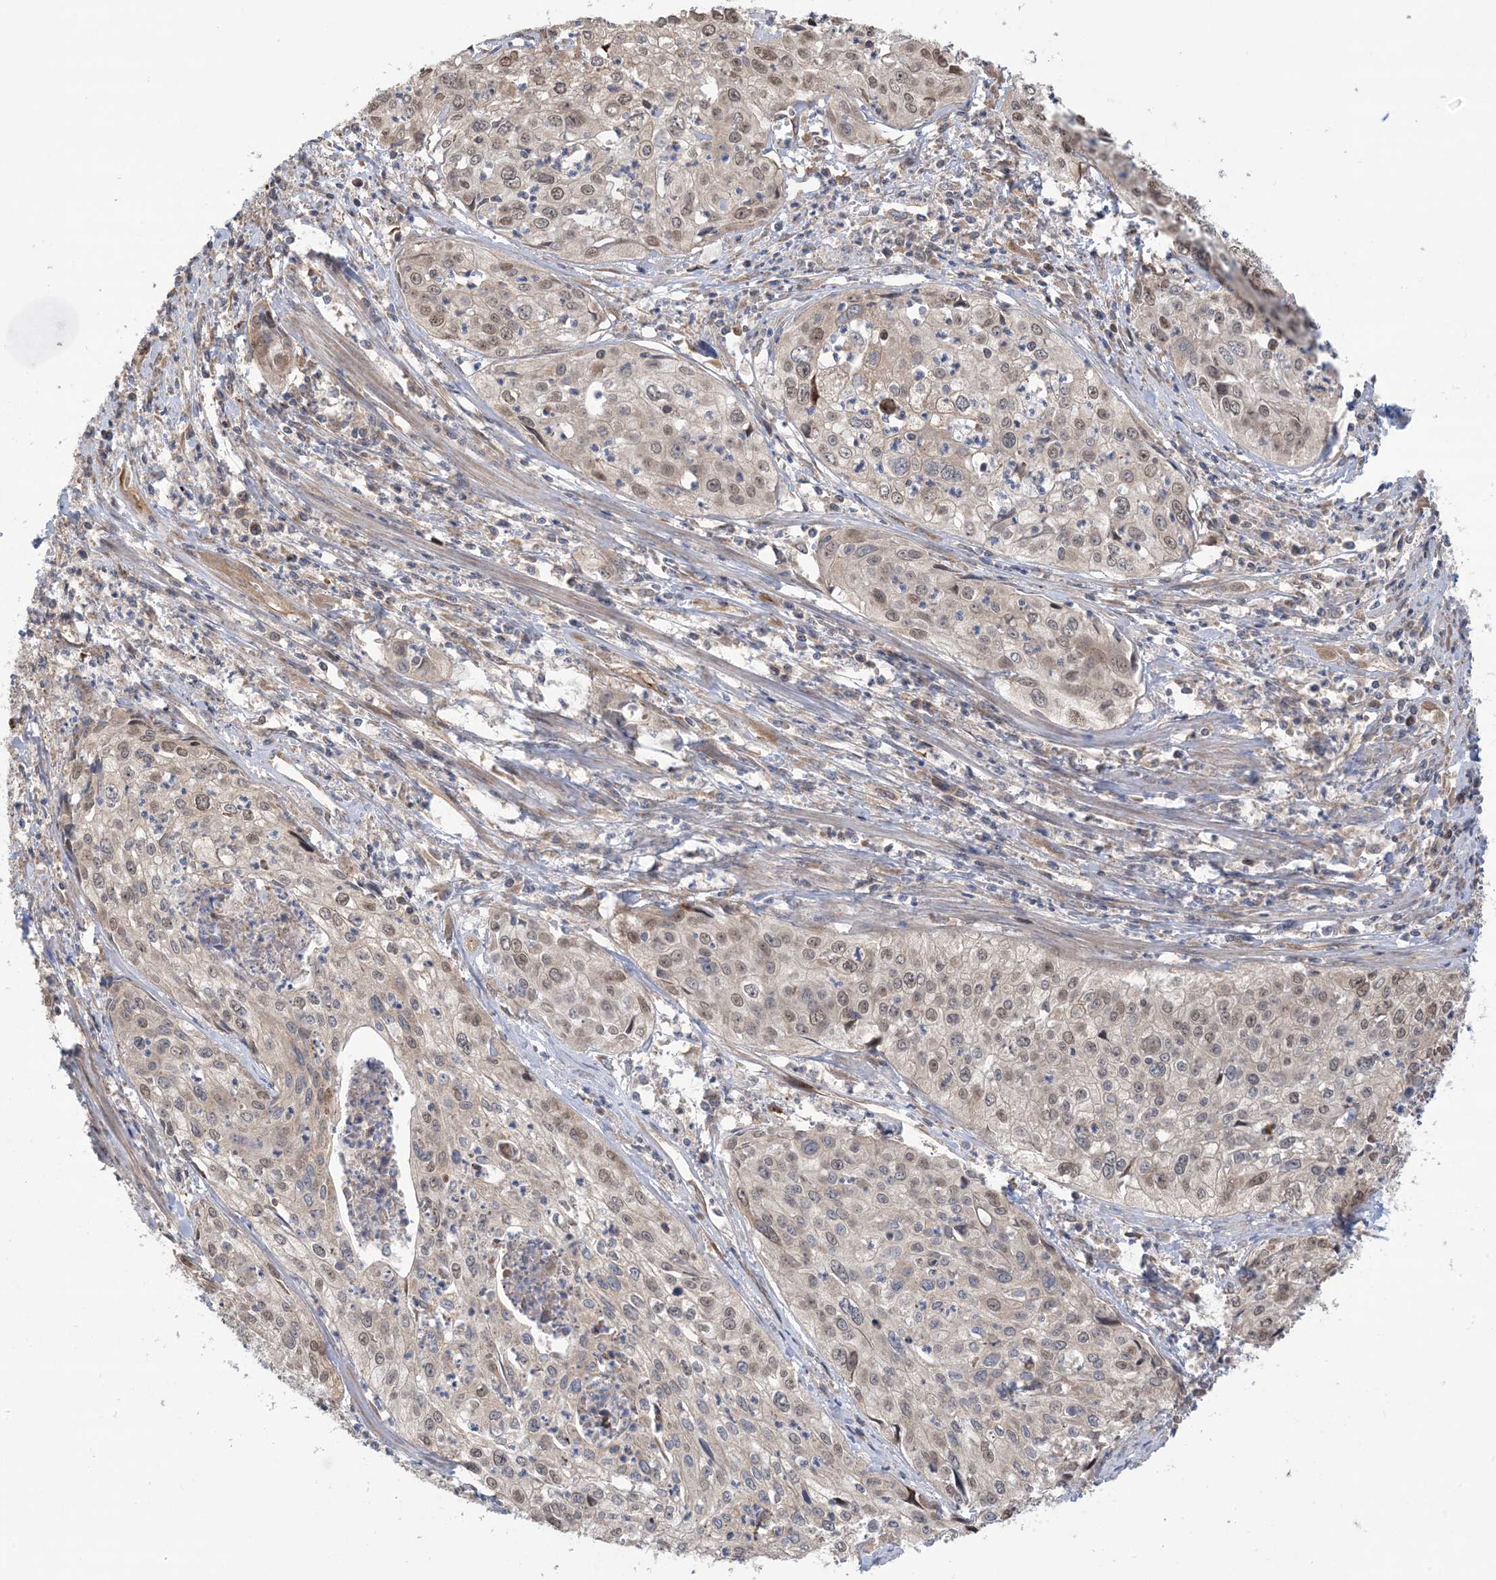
{"staining": {"intensity": "weak", "quantity": "<25%", "location": "cytoplasmic/membranous"}, "tissue": "cervical cancer", "cell_type": "Tumor cells", "image_type": "cancer", "snomed": [{"axis": "morphology", "description": "Squamous cell carcinoma, NOS"}, {"axis": "topography", "description": "Cervix"}], "caption": "The immunohistochemistry (IHC) image has no significant staining in tumor cells of cervical squamous cell carcinoma tissue.", "gene": "CLEC16A", "patient": {"sex": "female", "age": 31}}